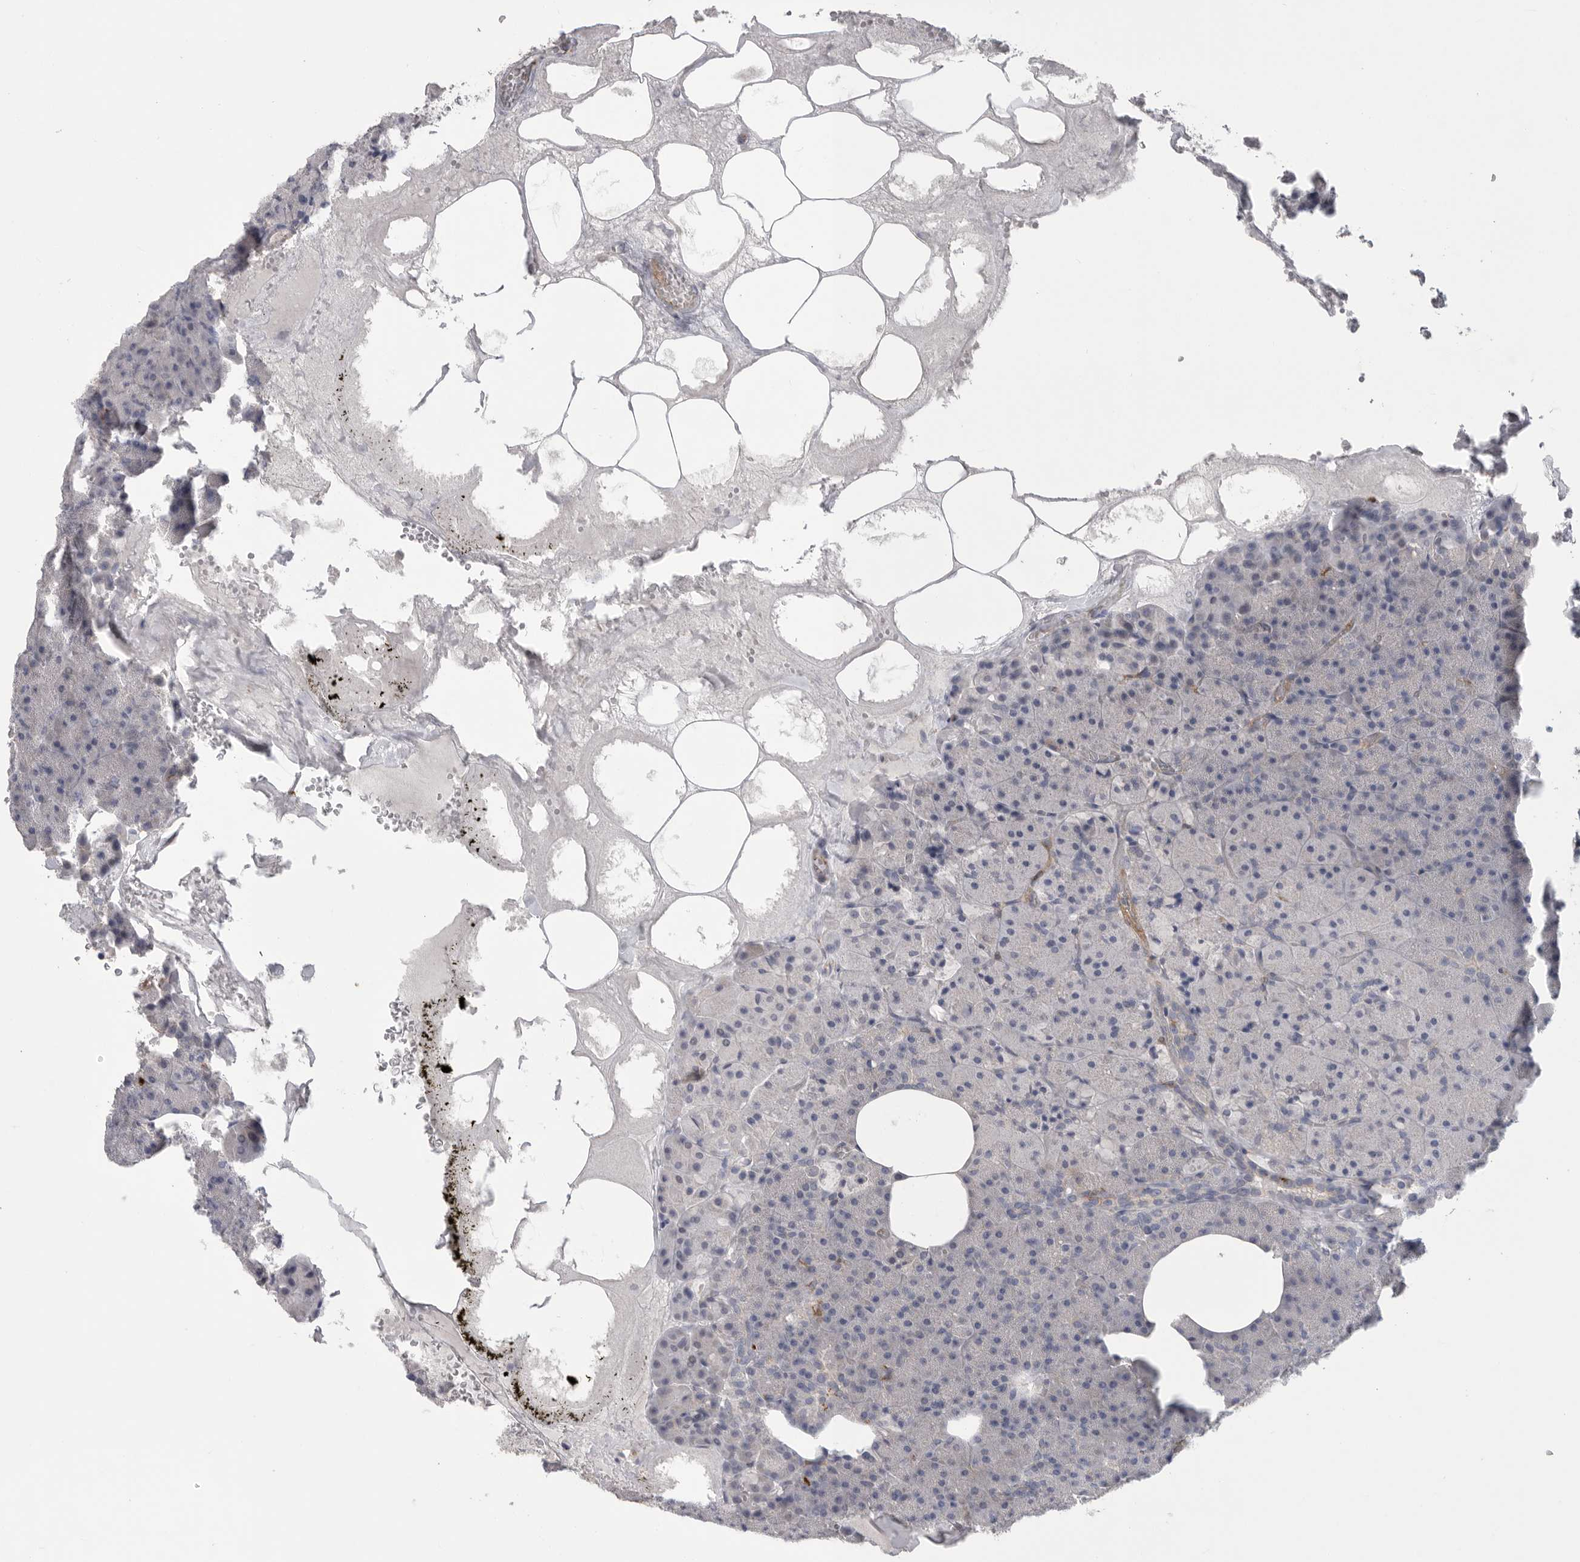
{"staining": {"intensity": "moderate", "quantity": "<25%", "location": "cytoplasmic/membranous"}, "tissue": "pancreas", "cell_type": "Exocrine glandular cells", "image_type": "normal", "snomed": [{"axis": "morphology", "description": "Normal tissue, NOS"}, {"axis": "morphology", "description": "Carcinoid, malignant, NOS"}, {"axis": "topography", "description": "Pancreas"}], "caption": "A low amount of moderate cytoplasmic/membranous positivity is identified in approximately <25% of exocrine glandular cells in benign pancreas.", "gene": "SIGLEC10", "patient": {"sex": "female", "age": 35}}